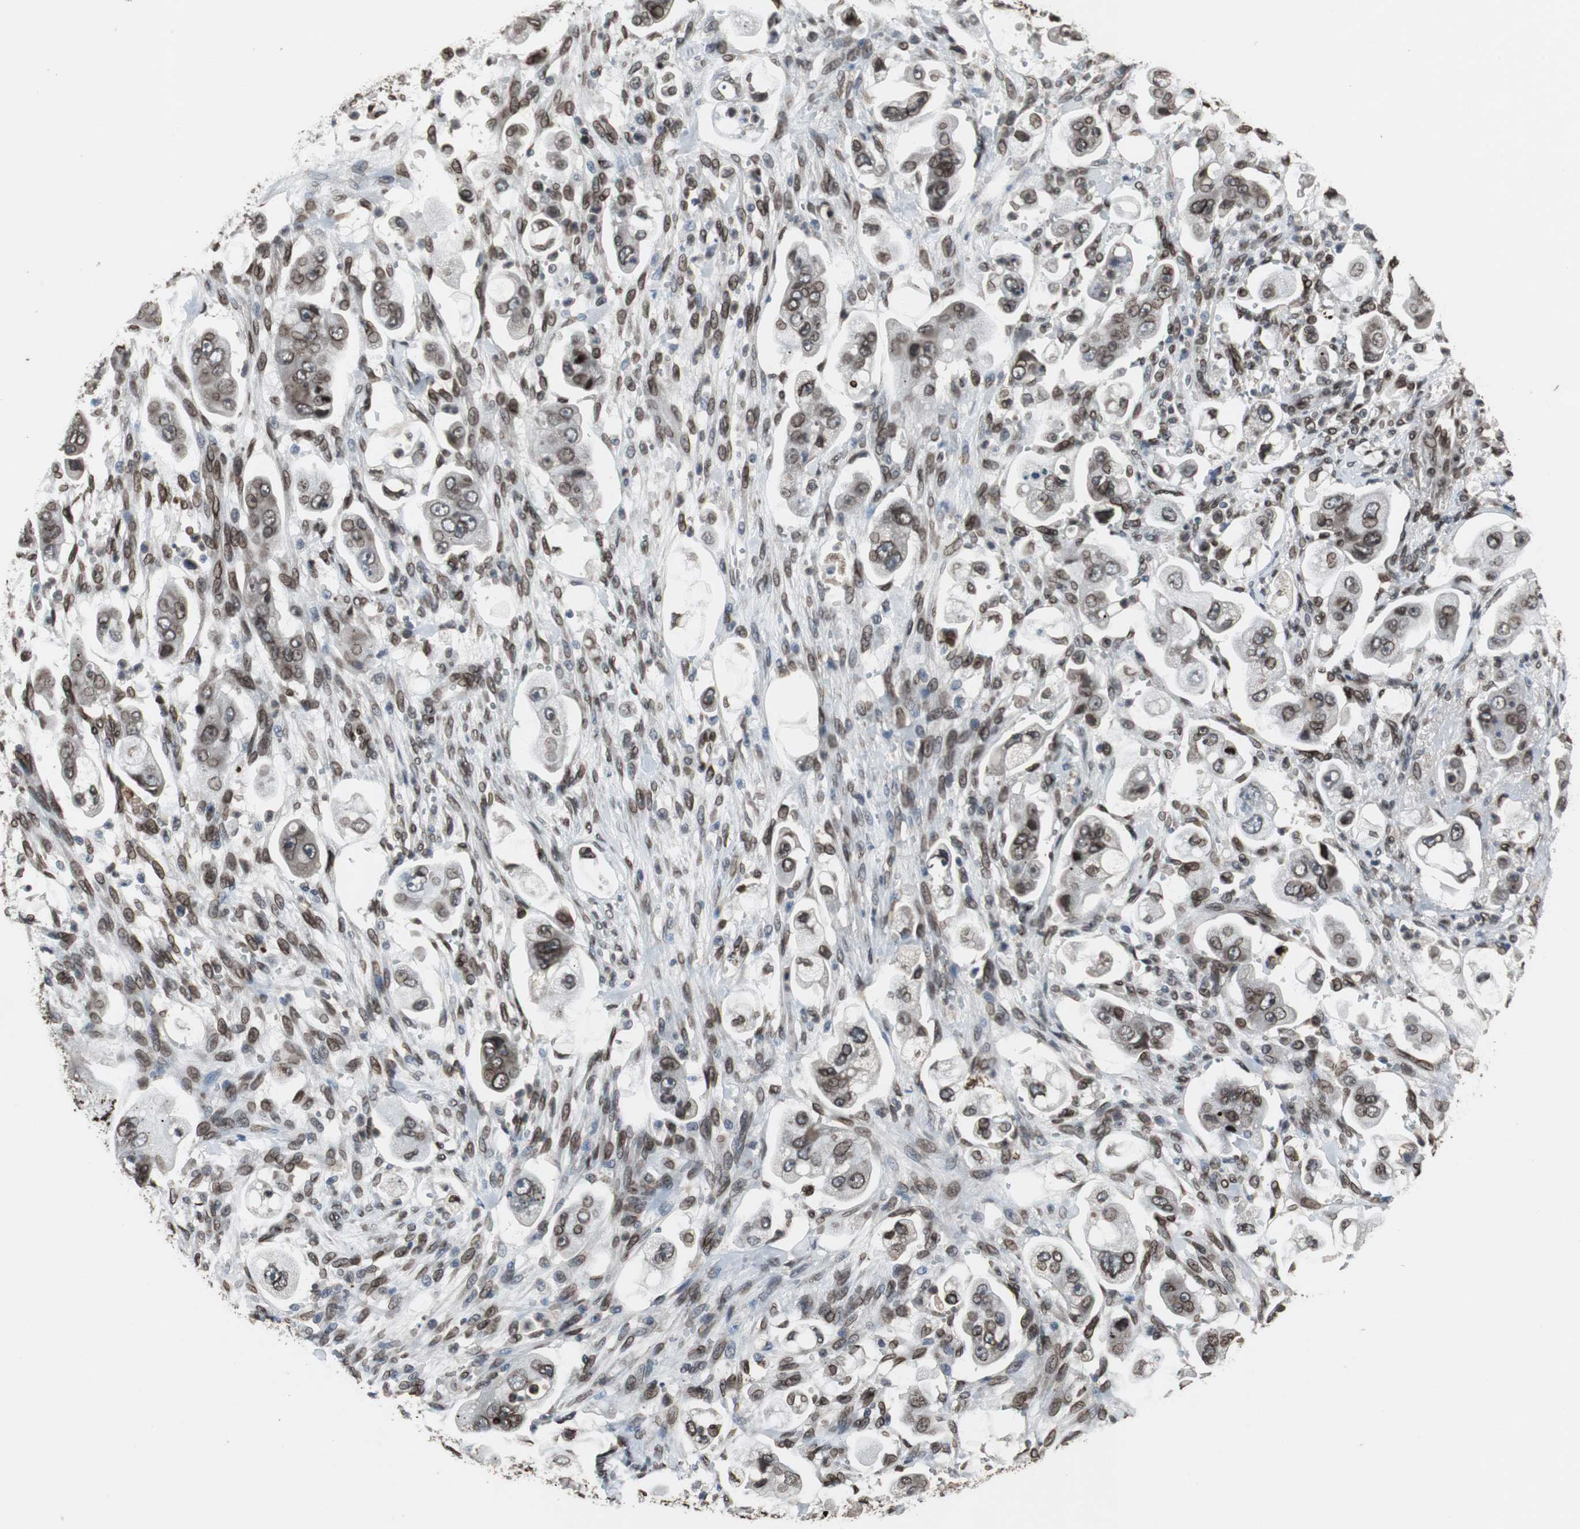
{"staining": {"intensity": "strong", "quantity": ">75%", "location": "cytoplasmic/membranous,nuclear"}, "tissue": "stomach cancer", "cell_type": "Tumor cells", "image_type": "cancer", "snomed": [{"axis": "morphology", "description": "Adenocarcinoma, NOS"}, {"axis": "topography", "description": "Stomach"}], "caption": "This micrograph exhibits stomach cancer (adenocarcinoma) stained with IHC to label a protein in brown. The cytoplasmic/membranous and nuclear of tumor cells show strong positivity for the protein. Nuclei are counter-stained blue.", "gene": "LMNA", "patient": {"sex": "male", "age": 62}}